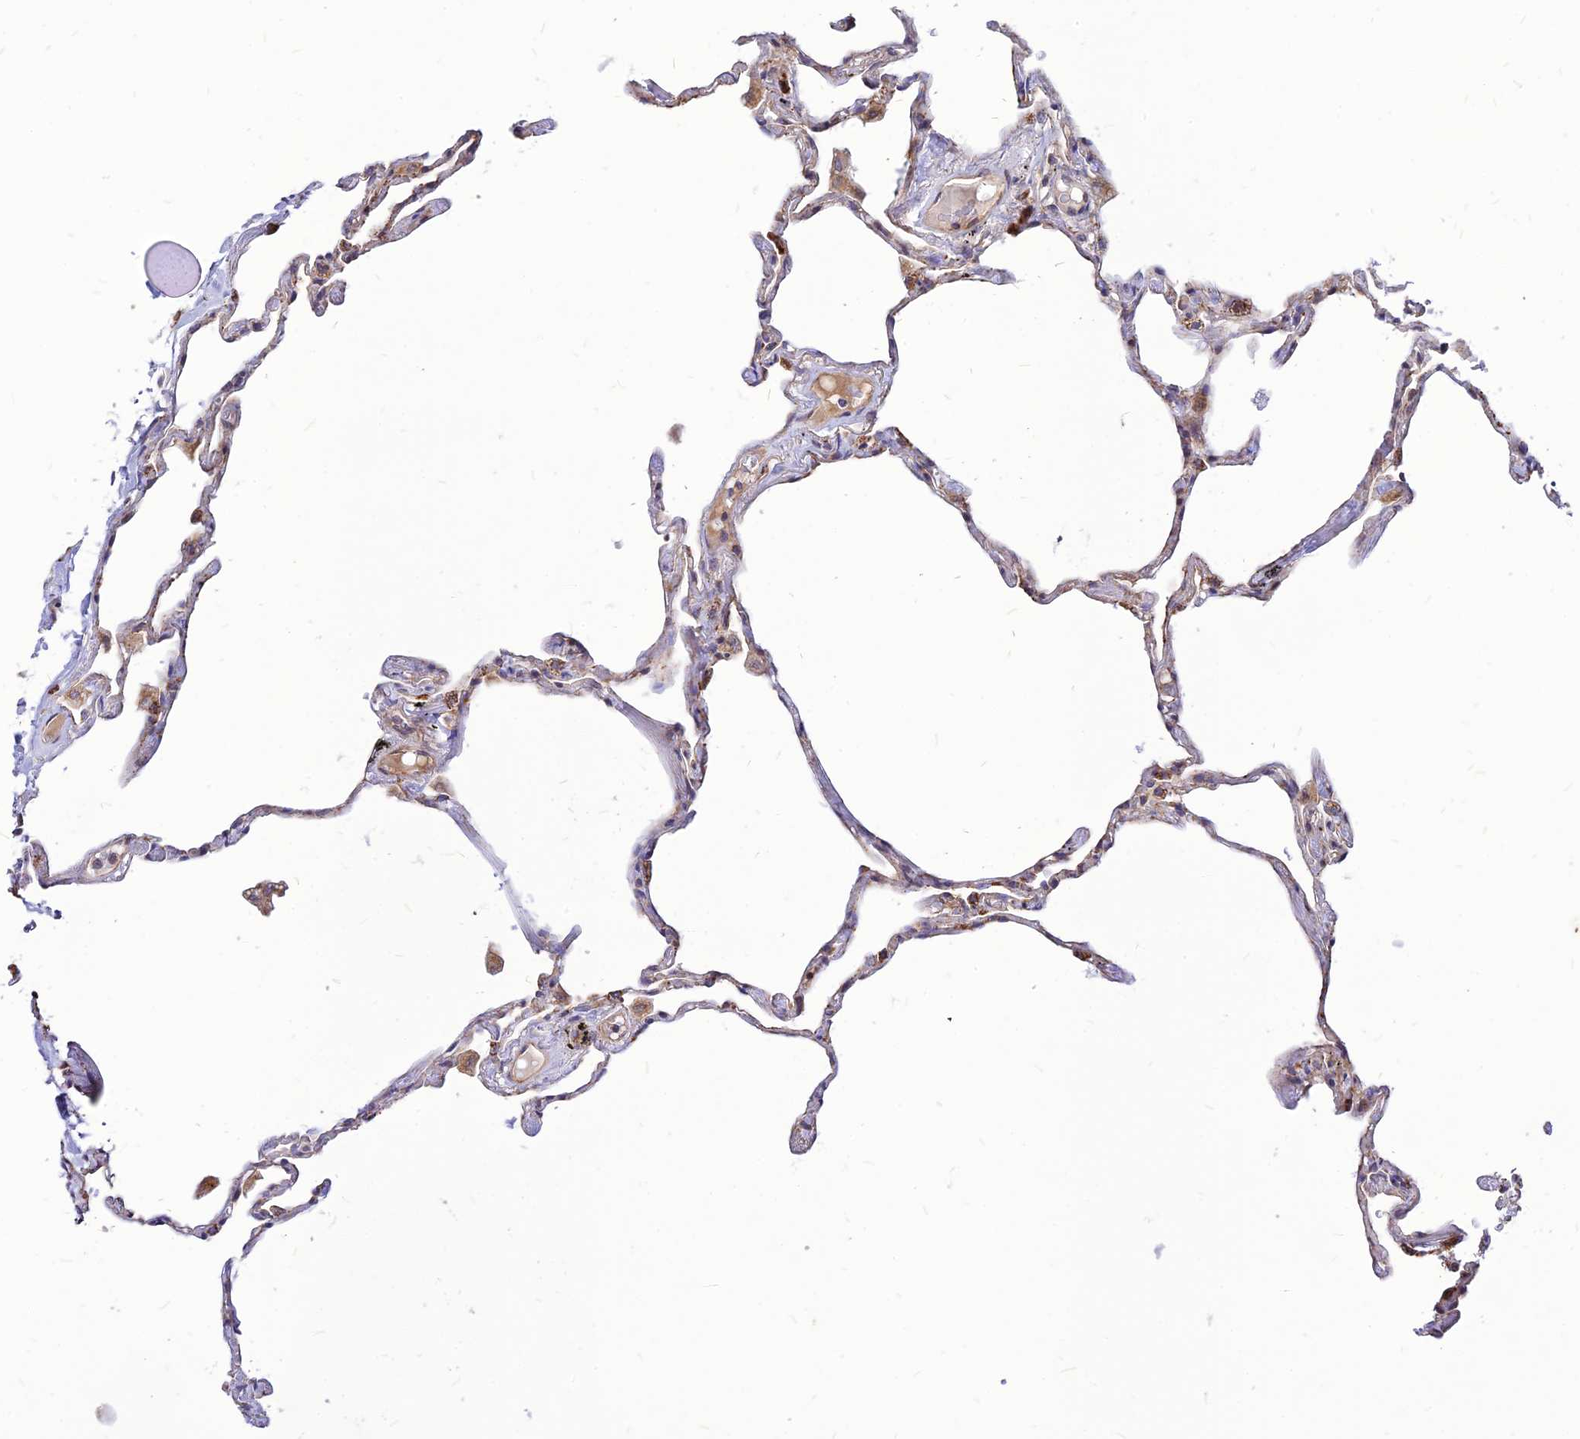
{"staining": {"intensity": "strong", "quantity": "<25%", "location": "cytoplasmic/membranous"}, "tissue": "lung", "cell_type": "Alveolar cells", "image_type": "normal", "snomed": [{"axis": "morphology", "description": "Normal tissue, NOS"}, {"axis": "topography", "description": "Lung"}], "caption": "High-power microscopy captured an immunohistochemistry (IHC) image of benign lung, revealing strong cytoplasmic/membranous expression in approximately <25% of alveolar cells.", "gene": "ECI1", "patient": {"sex": "female", "age": 67}}